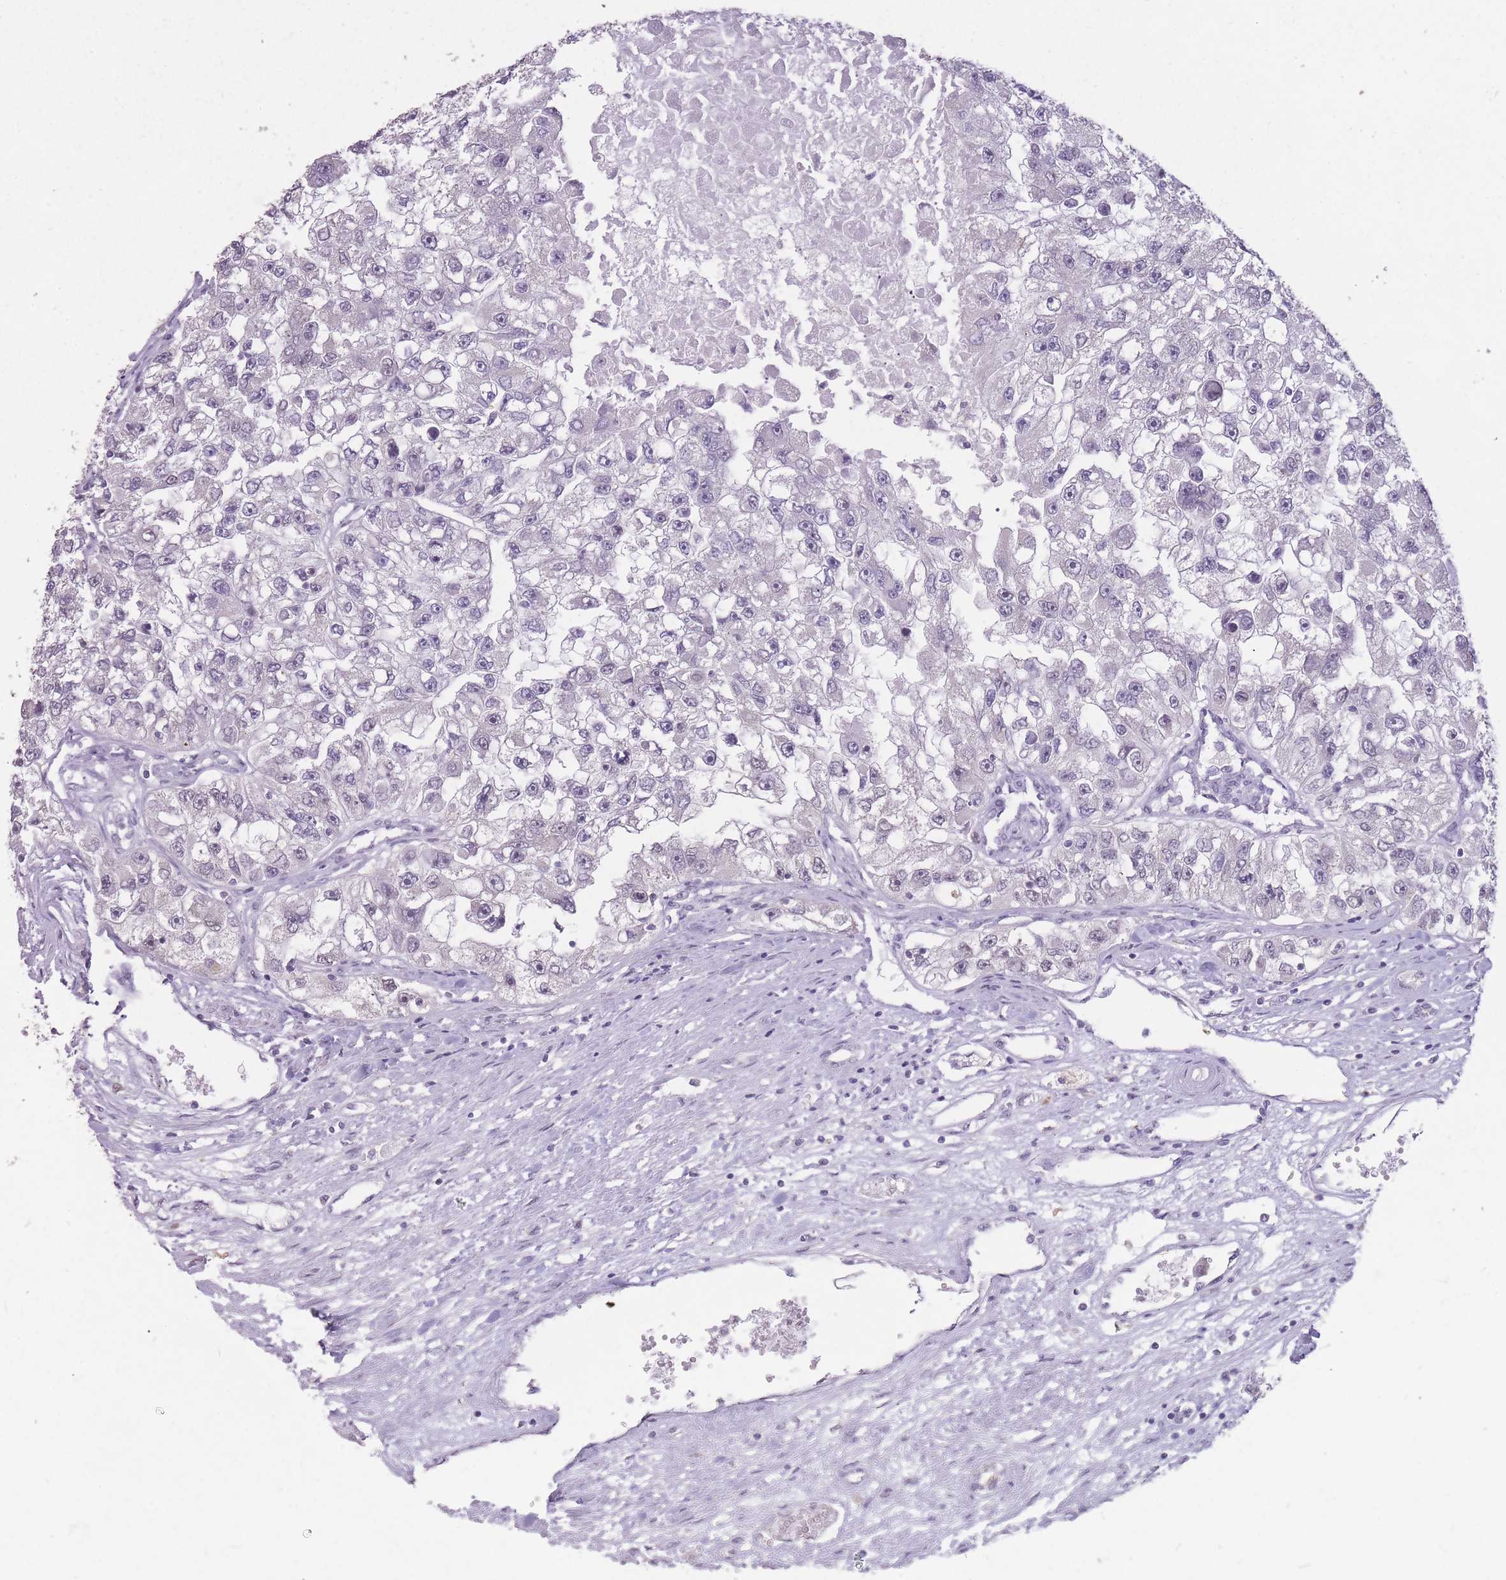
{"staining": {"intensity": "negative", "quantity": "none", "location": "none"}, "tissue": "renal cancer", "cell_type": "Tumor cells", "image_type": "cancer", "snomed": [{"axis": "morphology", "description": "Adenocarcinoma, NOS"}, {"axis": "topography", "description": "Kidney"}], "caption": "This photomicrograph is of renal cancer (adenocarcinoma) stained with immunohistochemistry (IHC) to label a protein in brown with the nuclei are counter-stained blue. There is no positivity in tumor cells.", "gene": "HNRNPUL1", "patient": {"sex": "male", "age": 63}}